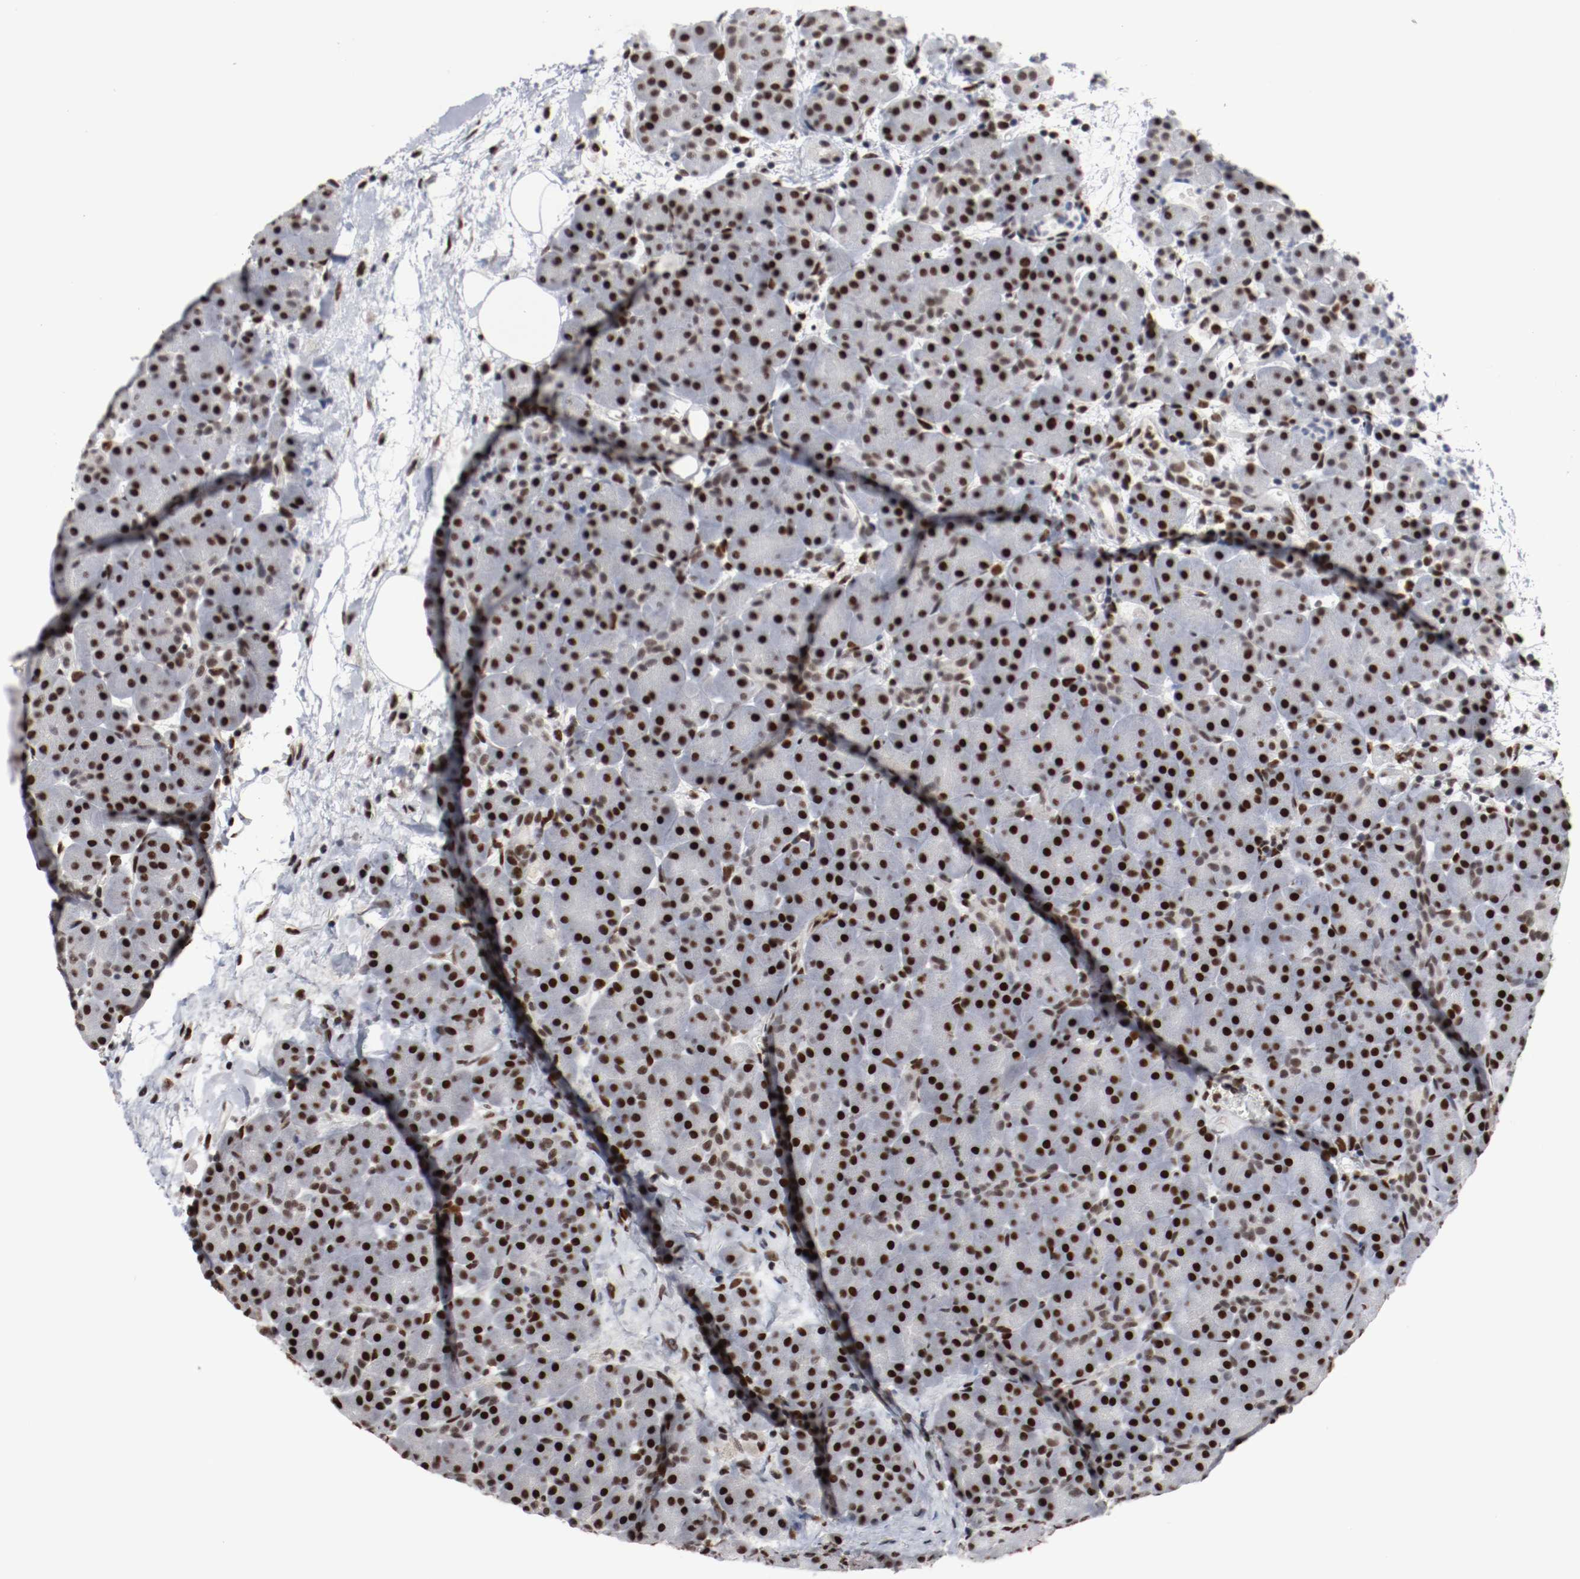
{"staining": {"intensity": "strong", "quantity": ">75%", "location": "nuclear"}, "tissue": "pancreas", "cell_type": "Exocrine glandular cells", "image_type": "normal", "snomed": [{"axis": "morphology", "description": "Normal tissue, NOS"}, {"axis": "topography", "description": "Pancreas"}], "caption": "High-magnification brightfield microscopy of benign pancreas stained with DAB (brown) and counterstained with hematoxylin (blue). exocrine glandular cells exhibit strong nuclear expression is present in about>75% of cells.", "gene": "MEF2D", "patient": {"sex": "male", "age": 66}}